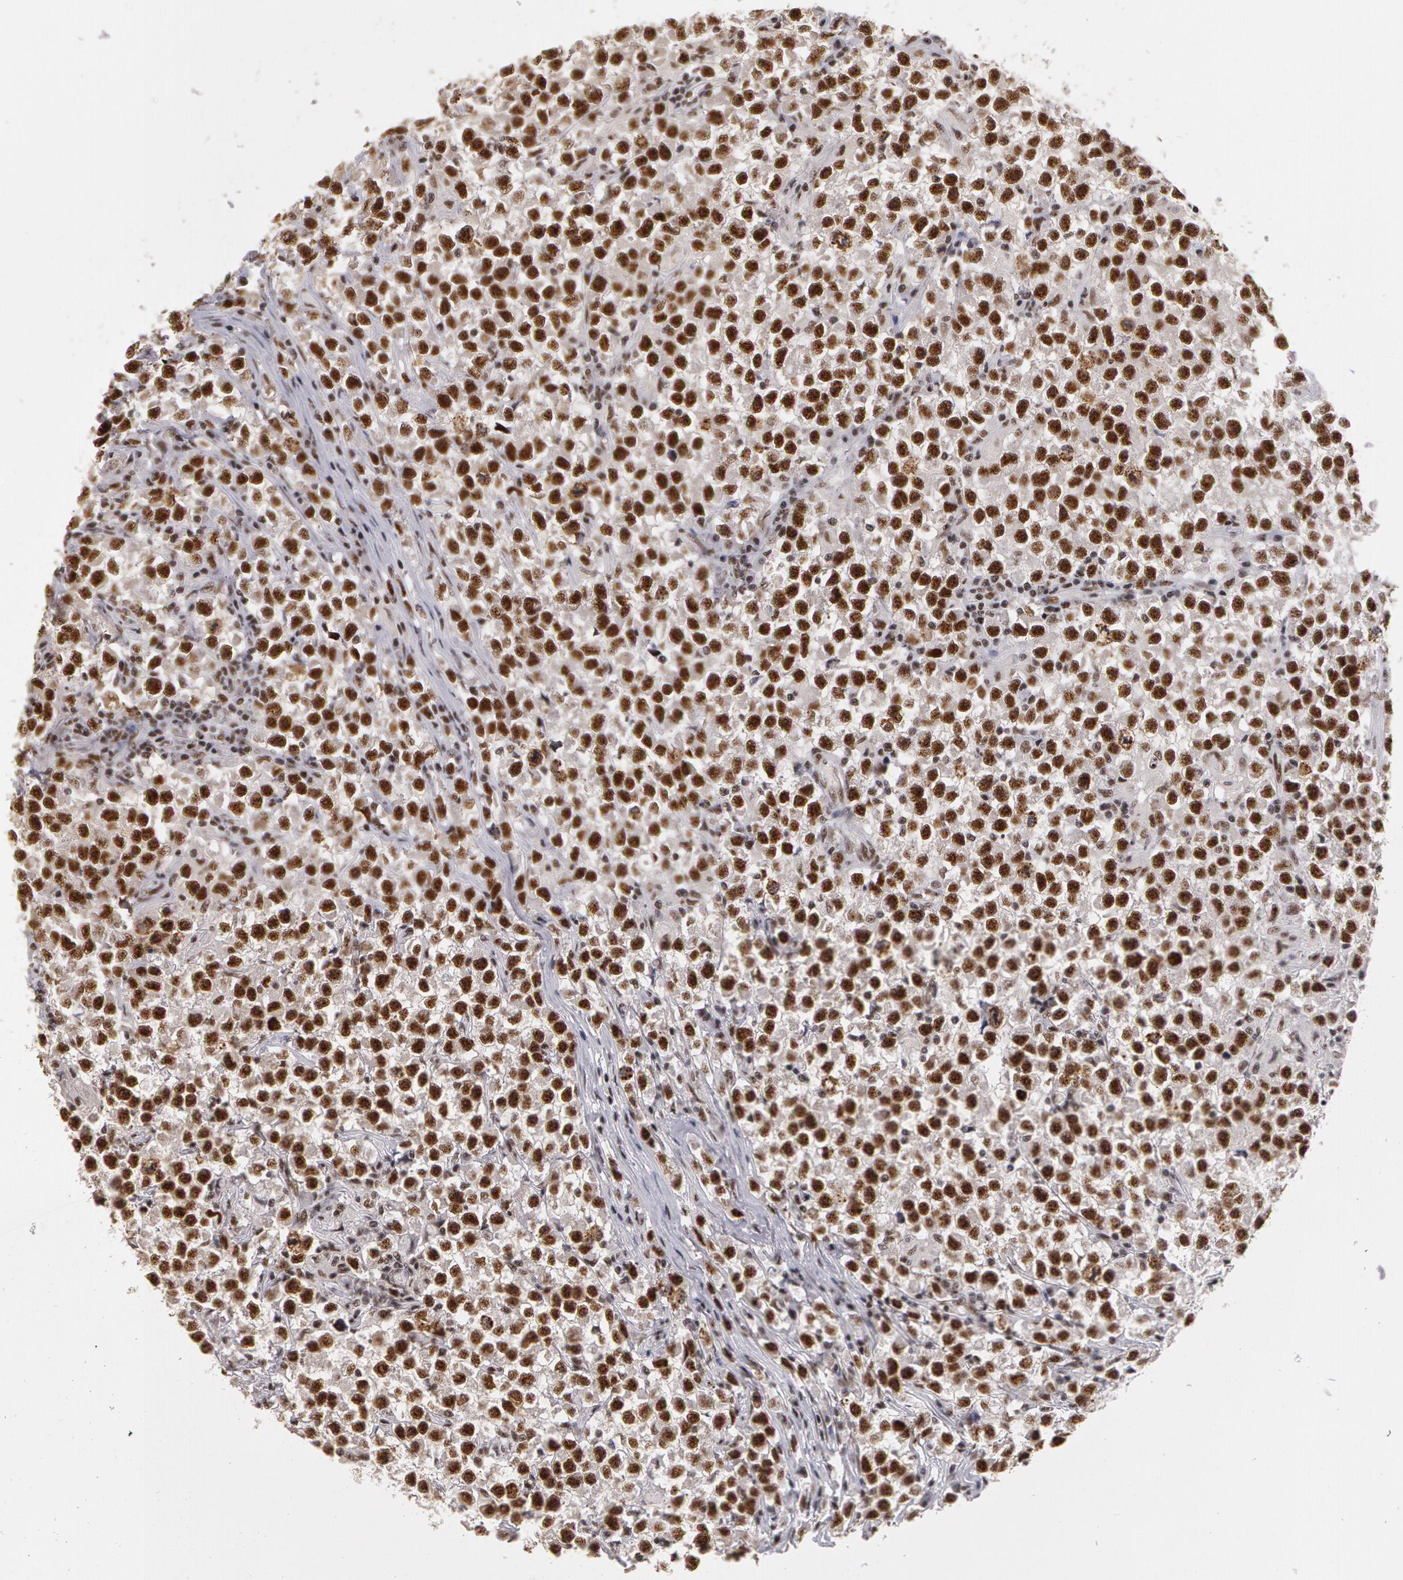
{"staining": {"intensity": "strong", "quantity": ">75%", "location": "nuclear"}, "tissue": "testis cancer", "cell_type": "Tumor cells", "image_type": "cancer", "snomed": [{"axis": "morphology", "description": "Seminoma, NOS"}, {"axis": "topography", "description": "Testis"}], "caption": "High-power microscopy captured an immunohistochemistry image of testis seminoma, revealing strong nuclear expression in approximately >75% of tumor cells. (Stains: DAB (3,3'-diaminobenzidine) in brown, nuclei in blue, Microscopy: brightfield microscopy at high magnification).", "gene": "PNN", "patient": {"sex": "male", "age": 33}}